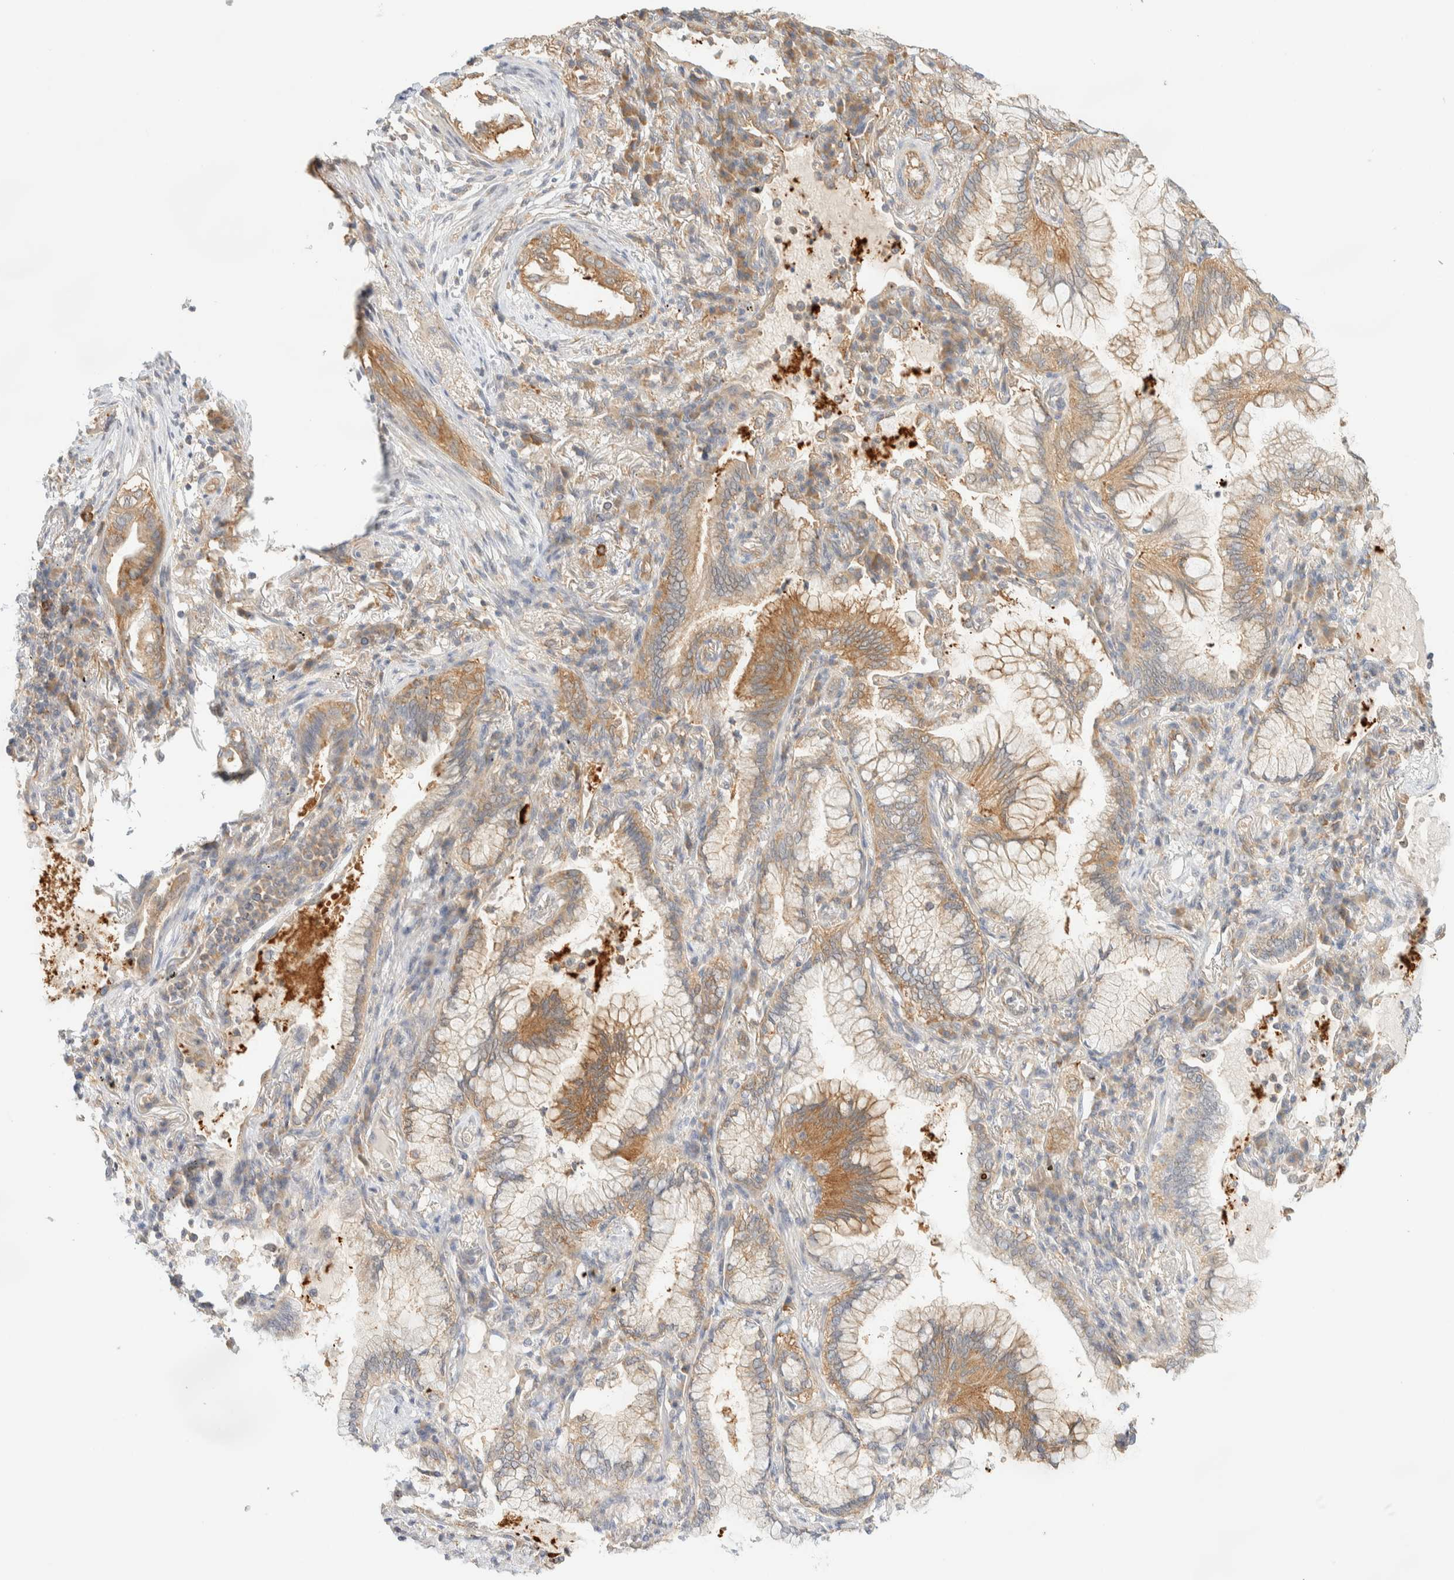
{"staining": {"intensity": "moderate", "quantity": "25%-75%", "location": "cytoplasmic/membranous"}, "tissue": "lung cancer", "cell_type": "Tumor cells", "image_type": "cancer", "snomed": [{"axis": "morphology", "description": "Adenocarcinoma, NOS"}, {"axis": "topography", "description": "Lung"}], "caption": "This is an image of immunohistochemistry (IHC) staining of lung adenocarcinoma, which shows moderate staining in the cytoplasmic/membranous of tumor cells.", "gene": "TBC1D8B", "patient": {"sex": "female", "age": 70}}